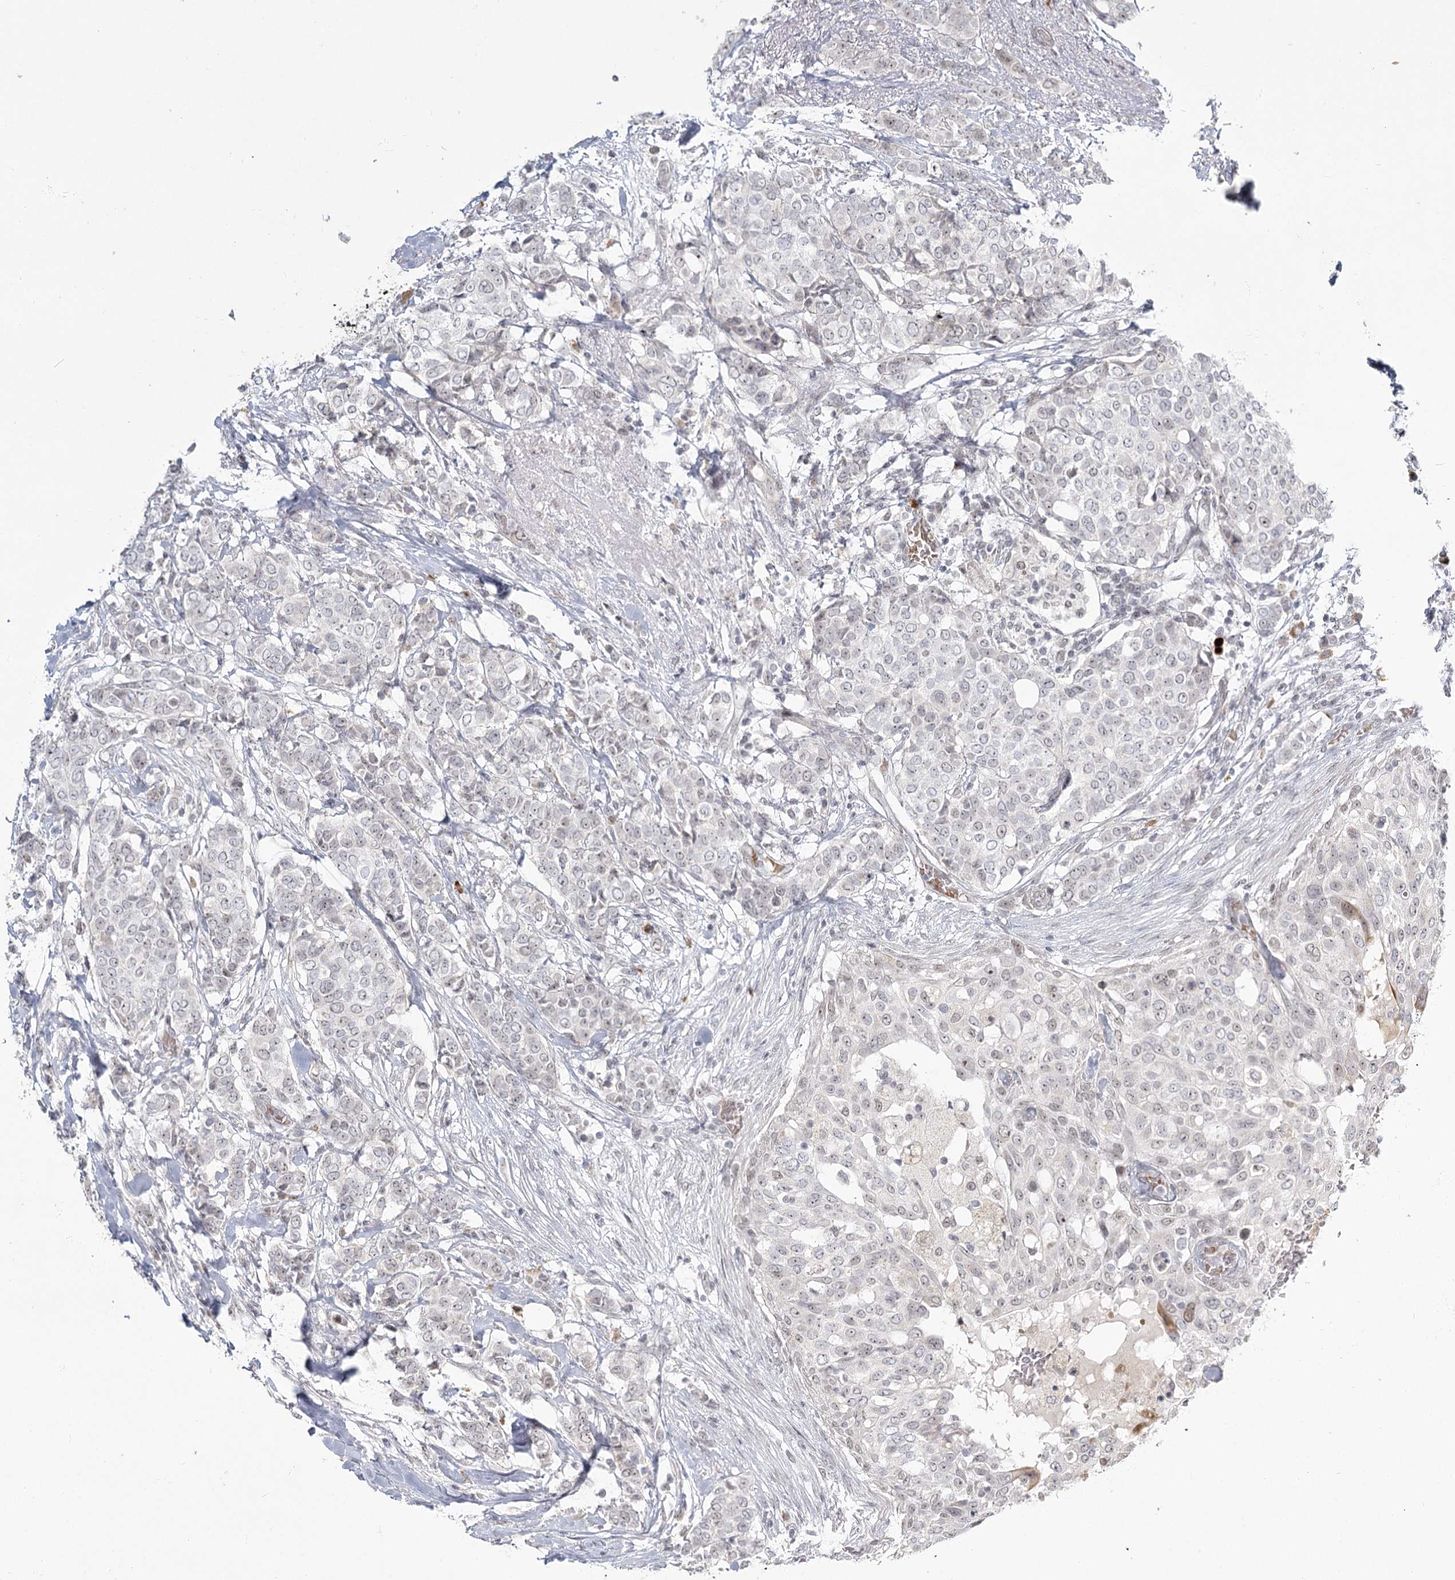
{"staining": {"intensity": "negative", "quantity": "none", "location": "none"}, "tissue": "breast cancer", "cell_type": "Tumor cells", "image_type": "cancer", "snomed": [{"axis": "morphology", "description": "Lobular carcinoma"}, {"axis": "topography", "description": "Breast"}], "caption": "Human lobular carcinoma (breast) stained for a protein using immunohistochemistry (IHC) reveals no positivity in tumor cells.", "gene": "EXOSC7", "patient": {"sex": "female", "age": 51}}